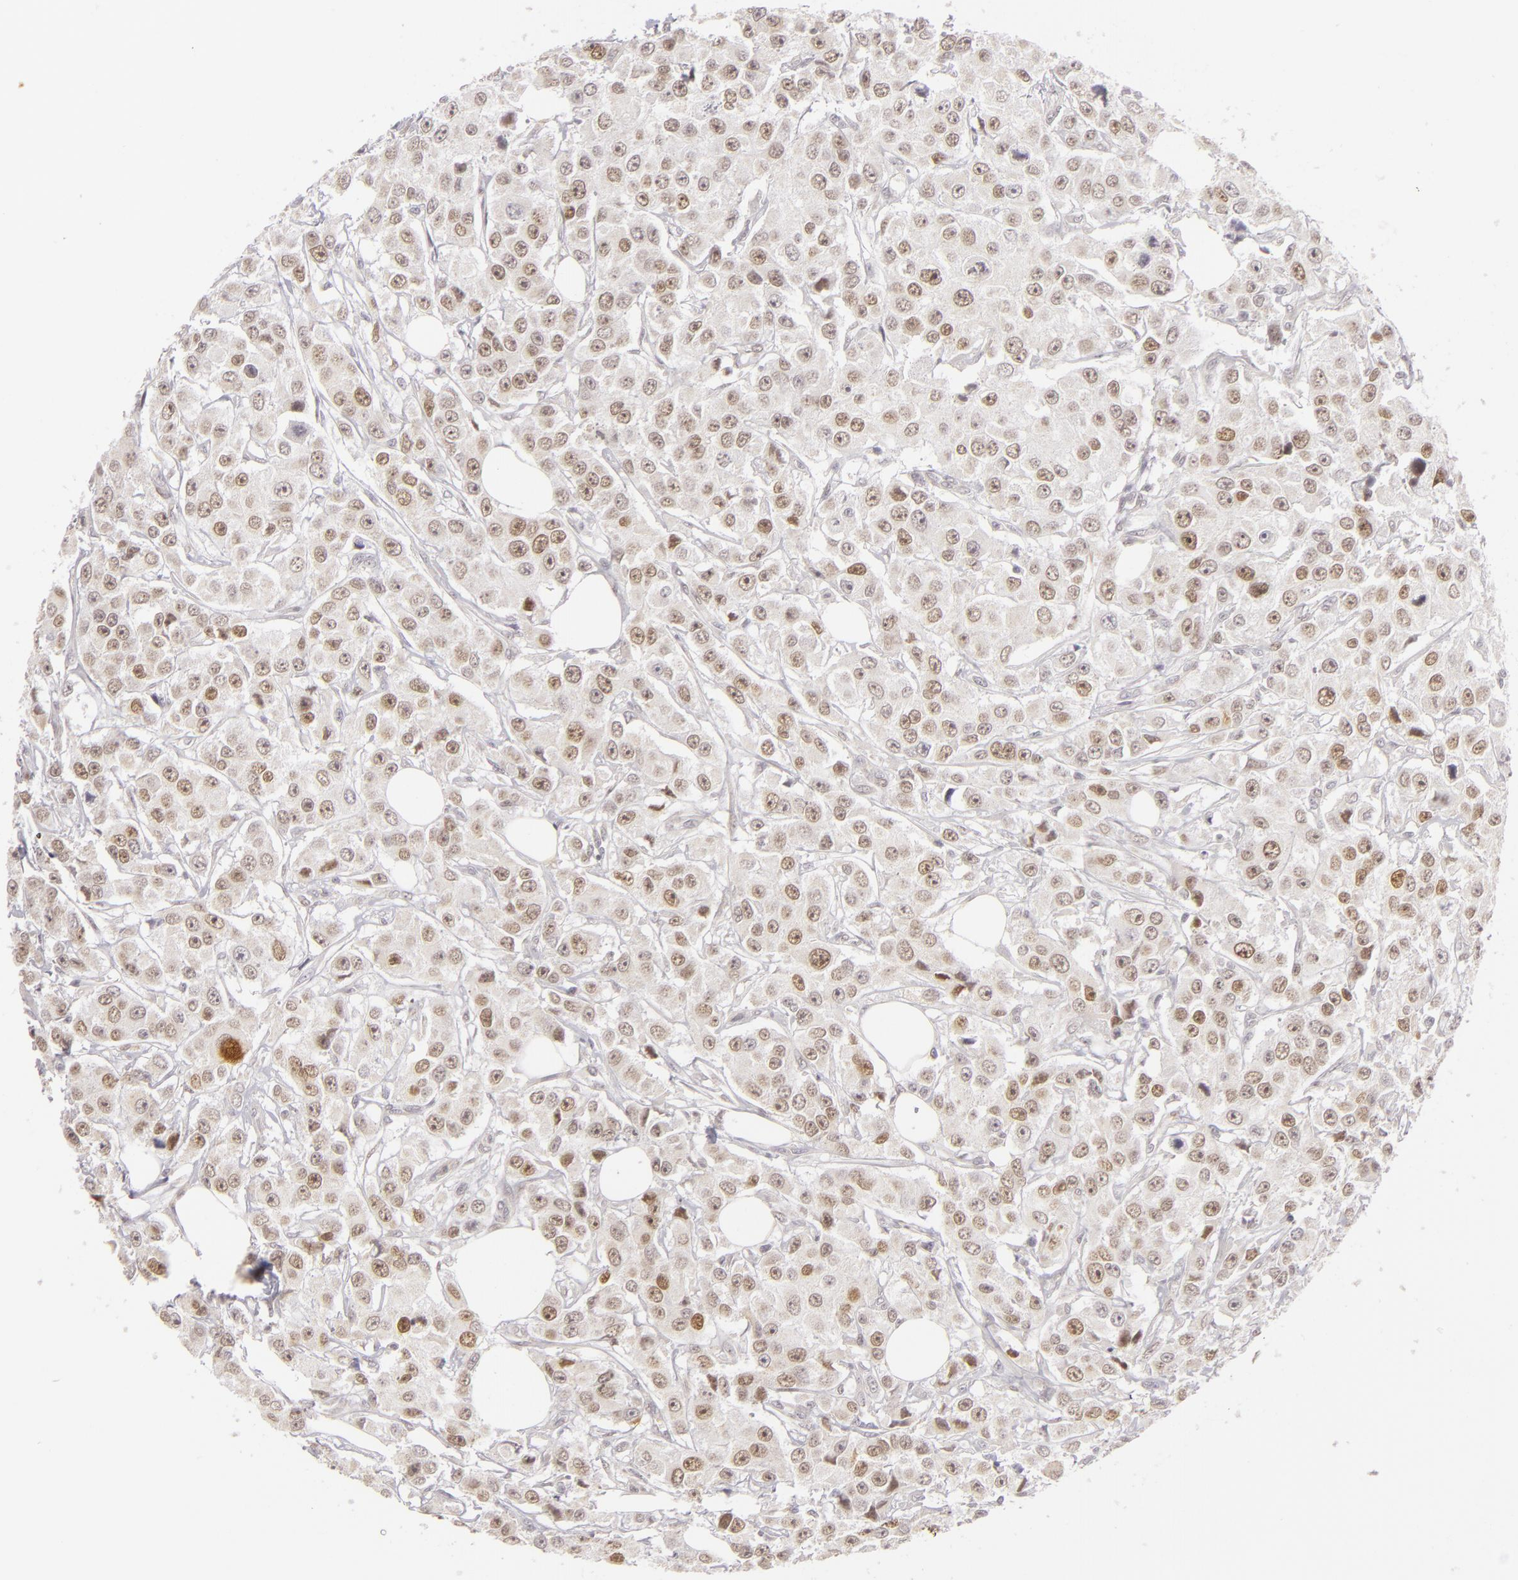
{"staining": {"intensity": "weak", "quantity": "25%-75%", "location": "nuclear"}, "tissue": "breast cancer", "cell_type": "Tumor cells", "image_type": "cancer", "snomed": [{"axis": "morphology", "description": "Duct carcinoma"}, {"axis": "topography", "description": "Breast"}], "caption": "Immunohistochemical staining of human breast intraductal carcinoma displays weak nuclear protein positivity in about 25%-75% of tumor cells. The protein is stained brown, and the nuclei are stained in blue (DAB (3,3'-diaminobenzidine) IHC with brightfield microscopy, high magnification).", "gene": "SIX1", "patient": {"sex": "female", "age": 58}}